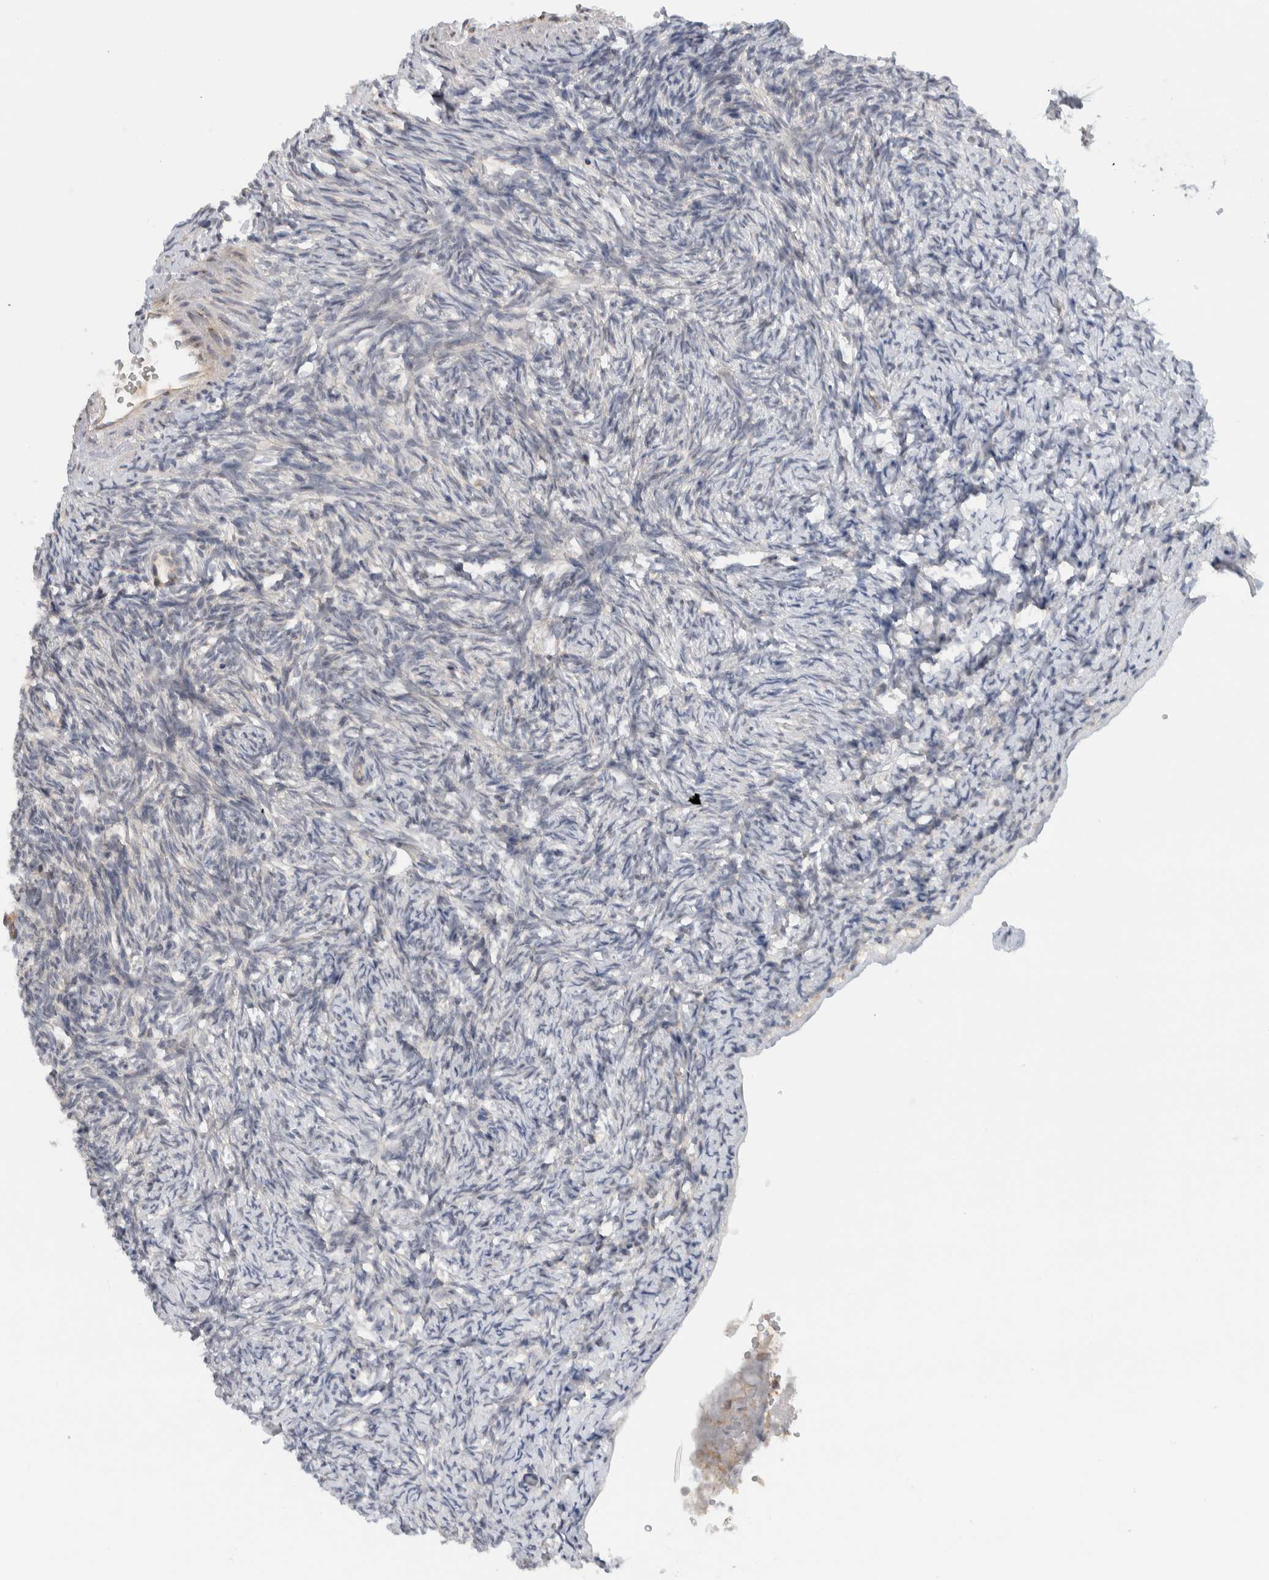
{"staining": {"intensity": "negative", "quantity": "none", "location": "none"}, "tissue": "ovary", "cell_type": "Ovarian stroma cells", "image_type": "normal", "snomed": [{"axis": "morphology", "description": "Normal tissue, NOS"}, {"axis": "topography", "description": "Ovary"}], "caption": "The histopathology image displays no significant expression in ovarian stroma cells of ovary.", "gene": "MPRIP", "patient": {"sex": "female", "age": 34}}